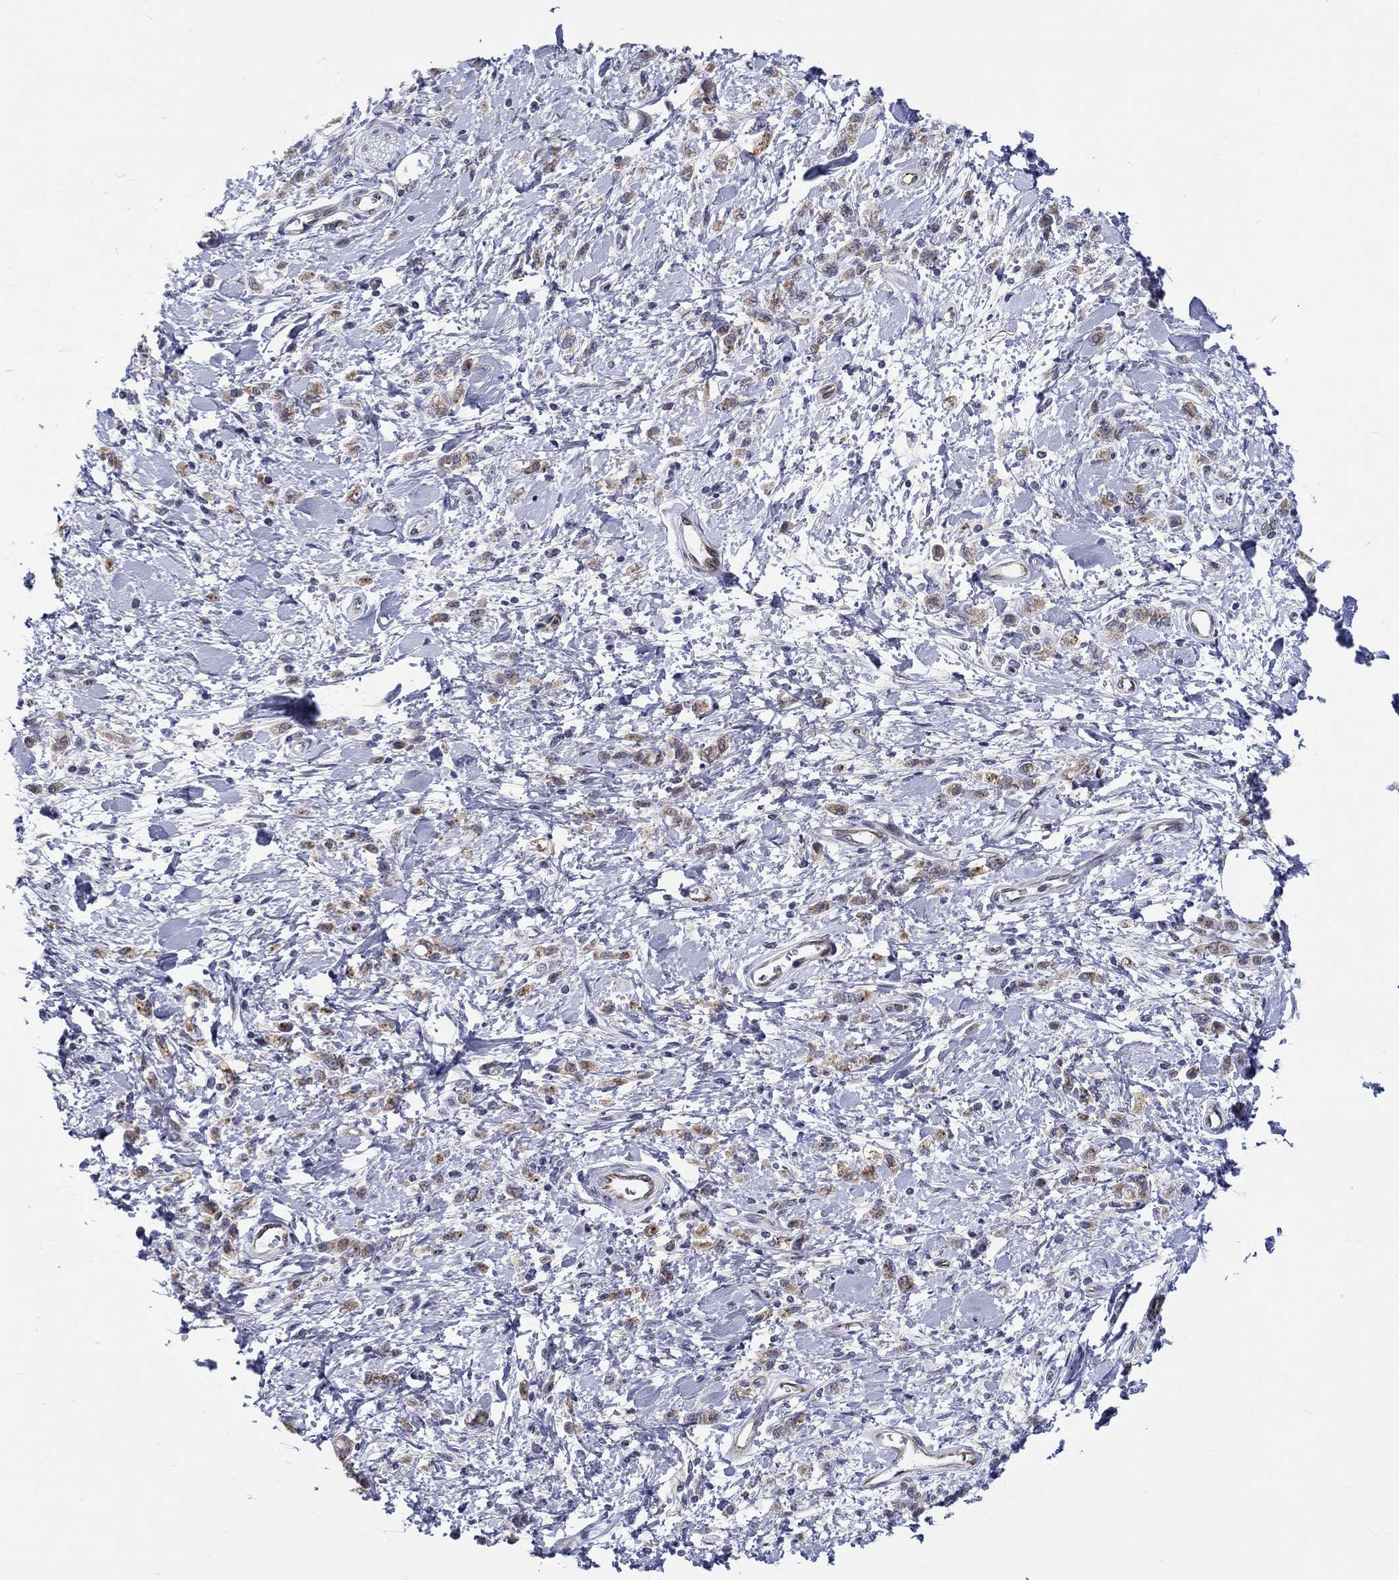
{"staining": {"intensity": "moderate", "quantity": "25%-75%", "location": "cytoplasmic/membranous"}, "tissue": "stomach cancer", "cell_type": "Tumor cells", "image_type": "cancer", "snomed": [{"axis": "morphology", "description": "Adenocarcinoma, NOS"}, {"axis": "topography", "description": "Stomach"}], "caption": "The immunohistochemical stain labels moderate cytoplasmic/membranous positivity in tumor cells of adenocarcinoma (stomach) tissue. (DAB IHC with brightfield microscopy, high magnification).", "gene": "ST6GALNAC1", "patient": {"sex": "male", "age": 77}}